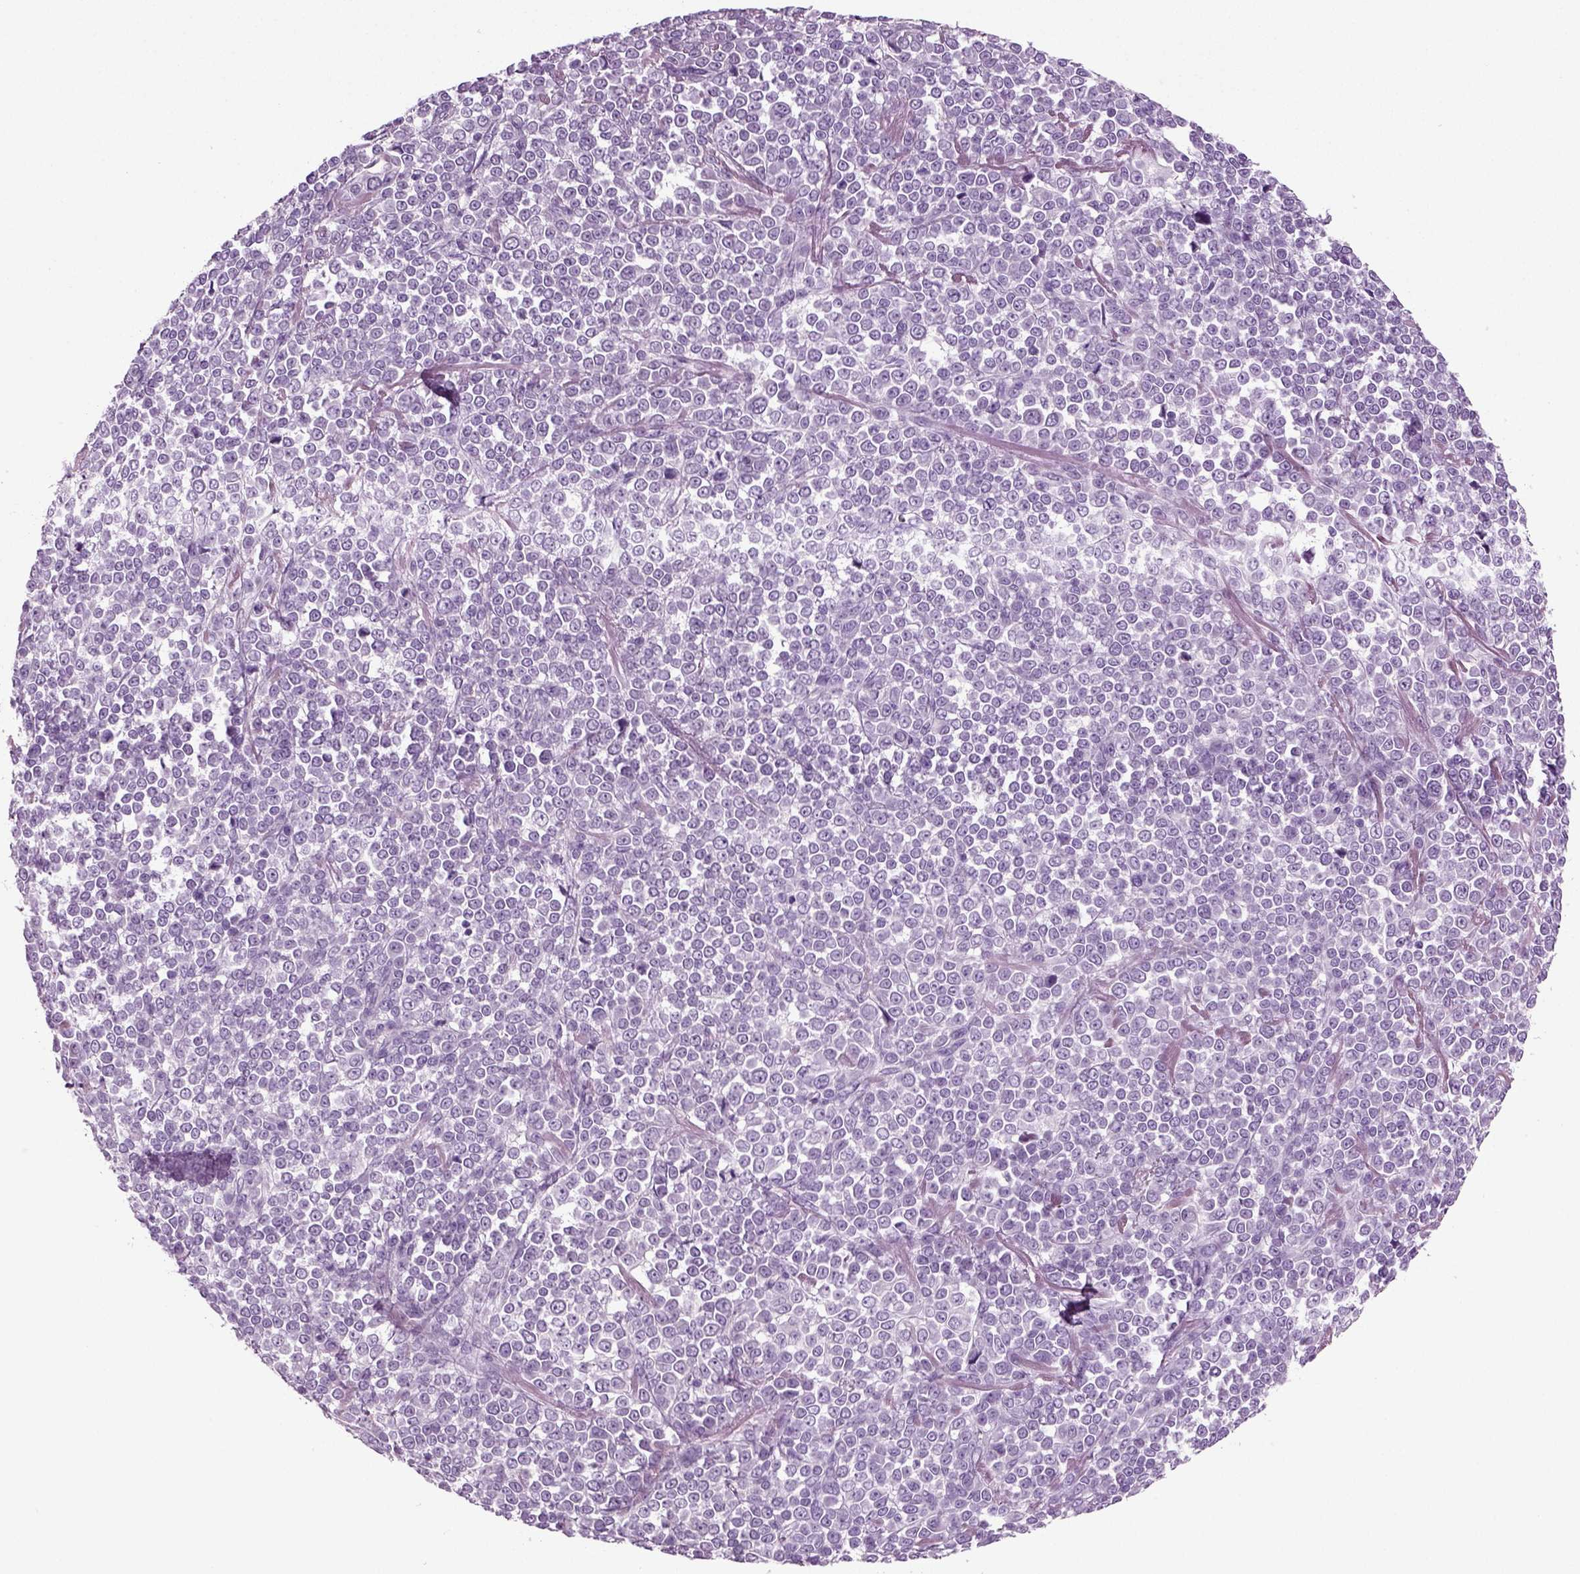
{"staining": {"intensity": "negative", "quantity": "none", "location": "none"}, "tissue": "melanoma", "cell_type": "Tumor cells", "image_type": "cancer", "snomed": [{"axis": "morphology", "description": "Malignant melanoma, NOS"}, {"axis": "topography", "description": "Skin"}], "caption": "Tumor cells show no significant protein expression in malignant melanoma.", "gene": "CRABP1", "patient": {"sex": "female", "age": 95}}